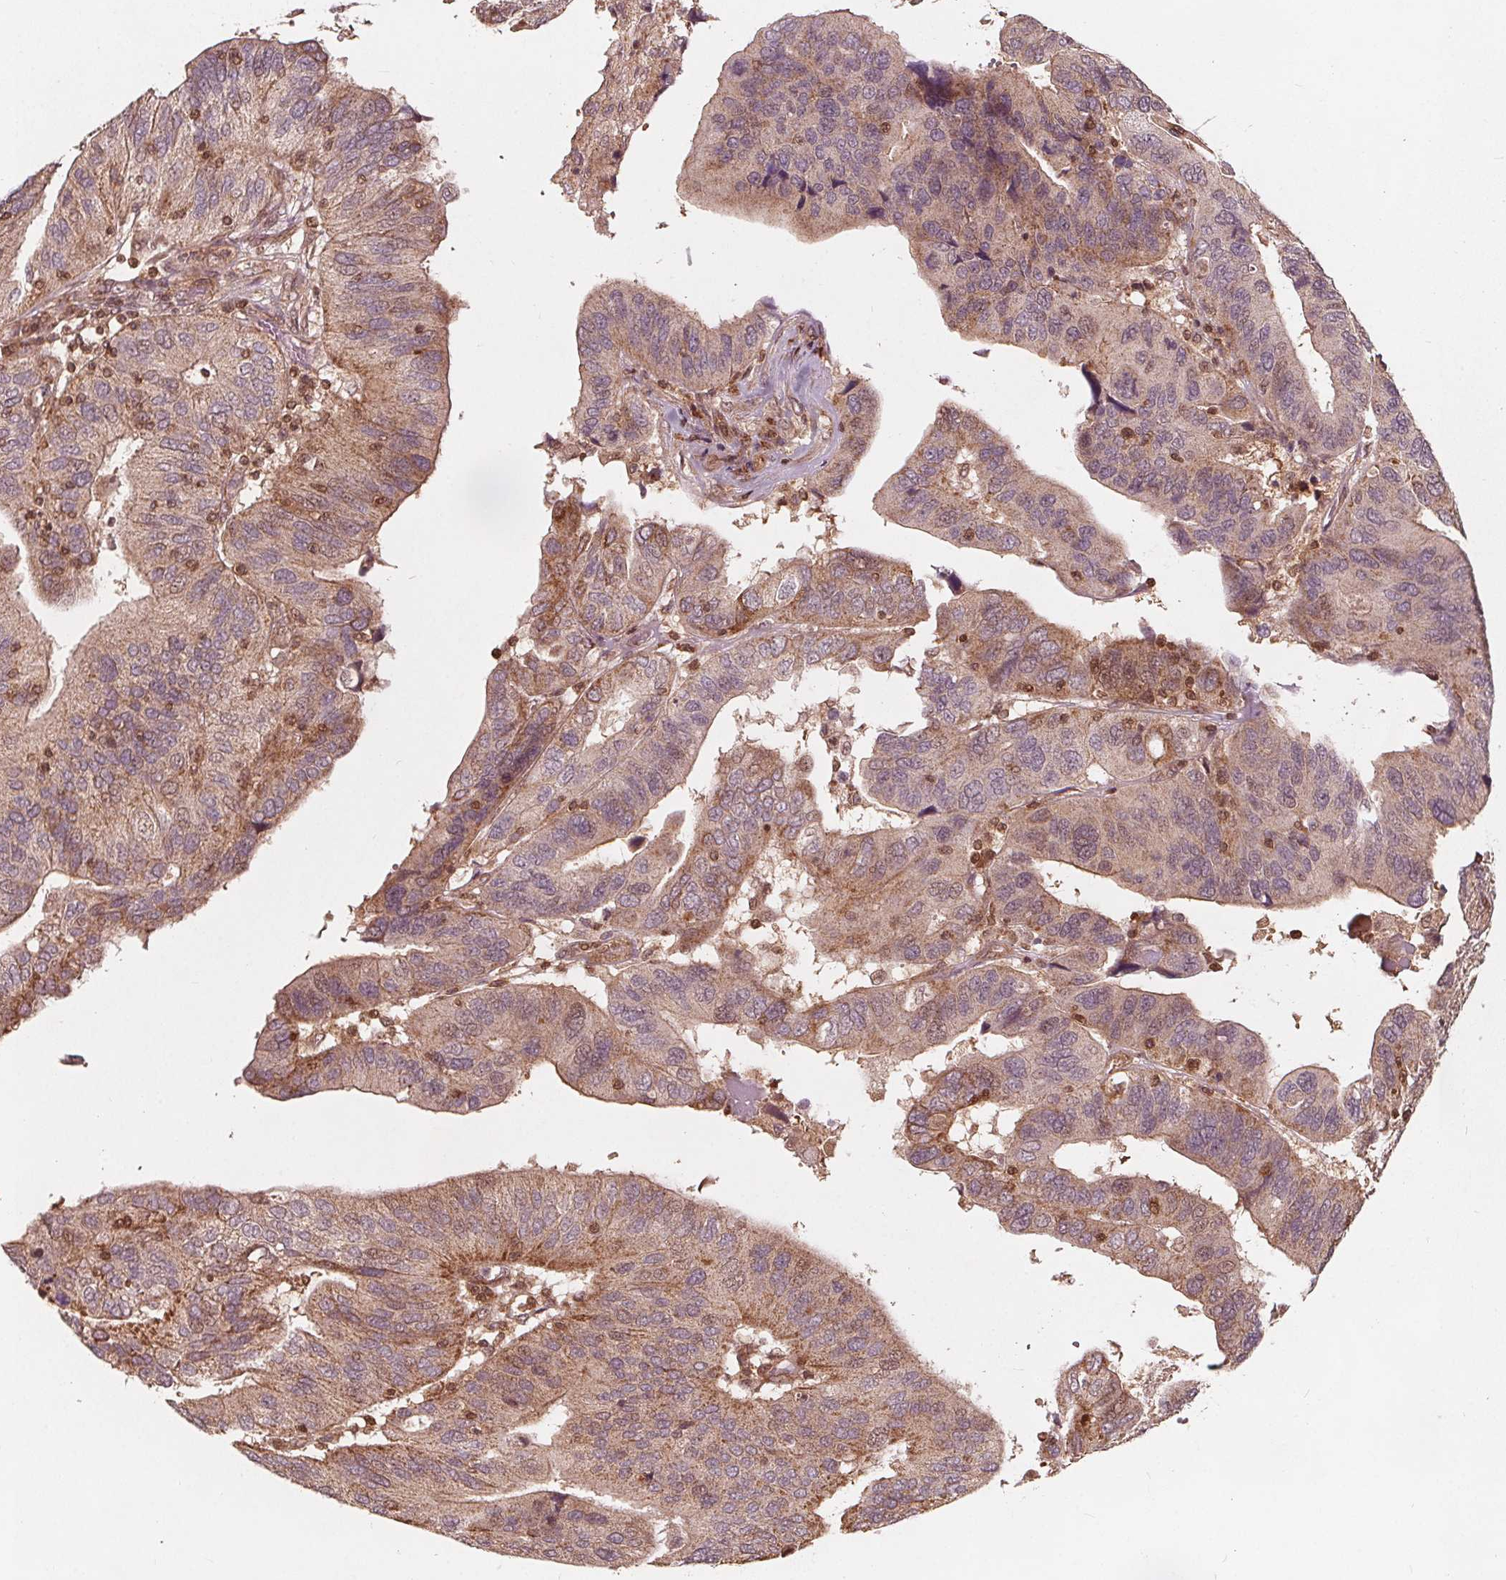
{"staining": {"intensity": "moderate", "quantity": ">75%", "location": "cytoplasmic/membranous"}, "tissue": "ovarian cancer", "cell_type": "Tumor cells", "image_type": "cancer", "snomed": [{"axis": "morphology", "description": "Cystadenocarcinoma, serous, NOS"}, {"axis": "topography", "description": "Ovary"}], "caption": "Protein staining demonstrates moderate cytoplasmic/membranous expression in approximately >75% of tumor cells in ovarian cancer. (DAB (3,3'-diaminobenzidine) = brown stain, brightfield microscopy at high magnification).", "gene": "AIP", "patient": {"sex": "female", "age": 79}}